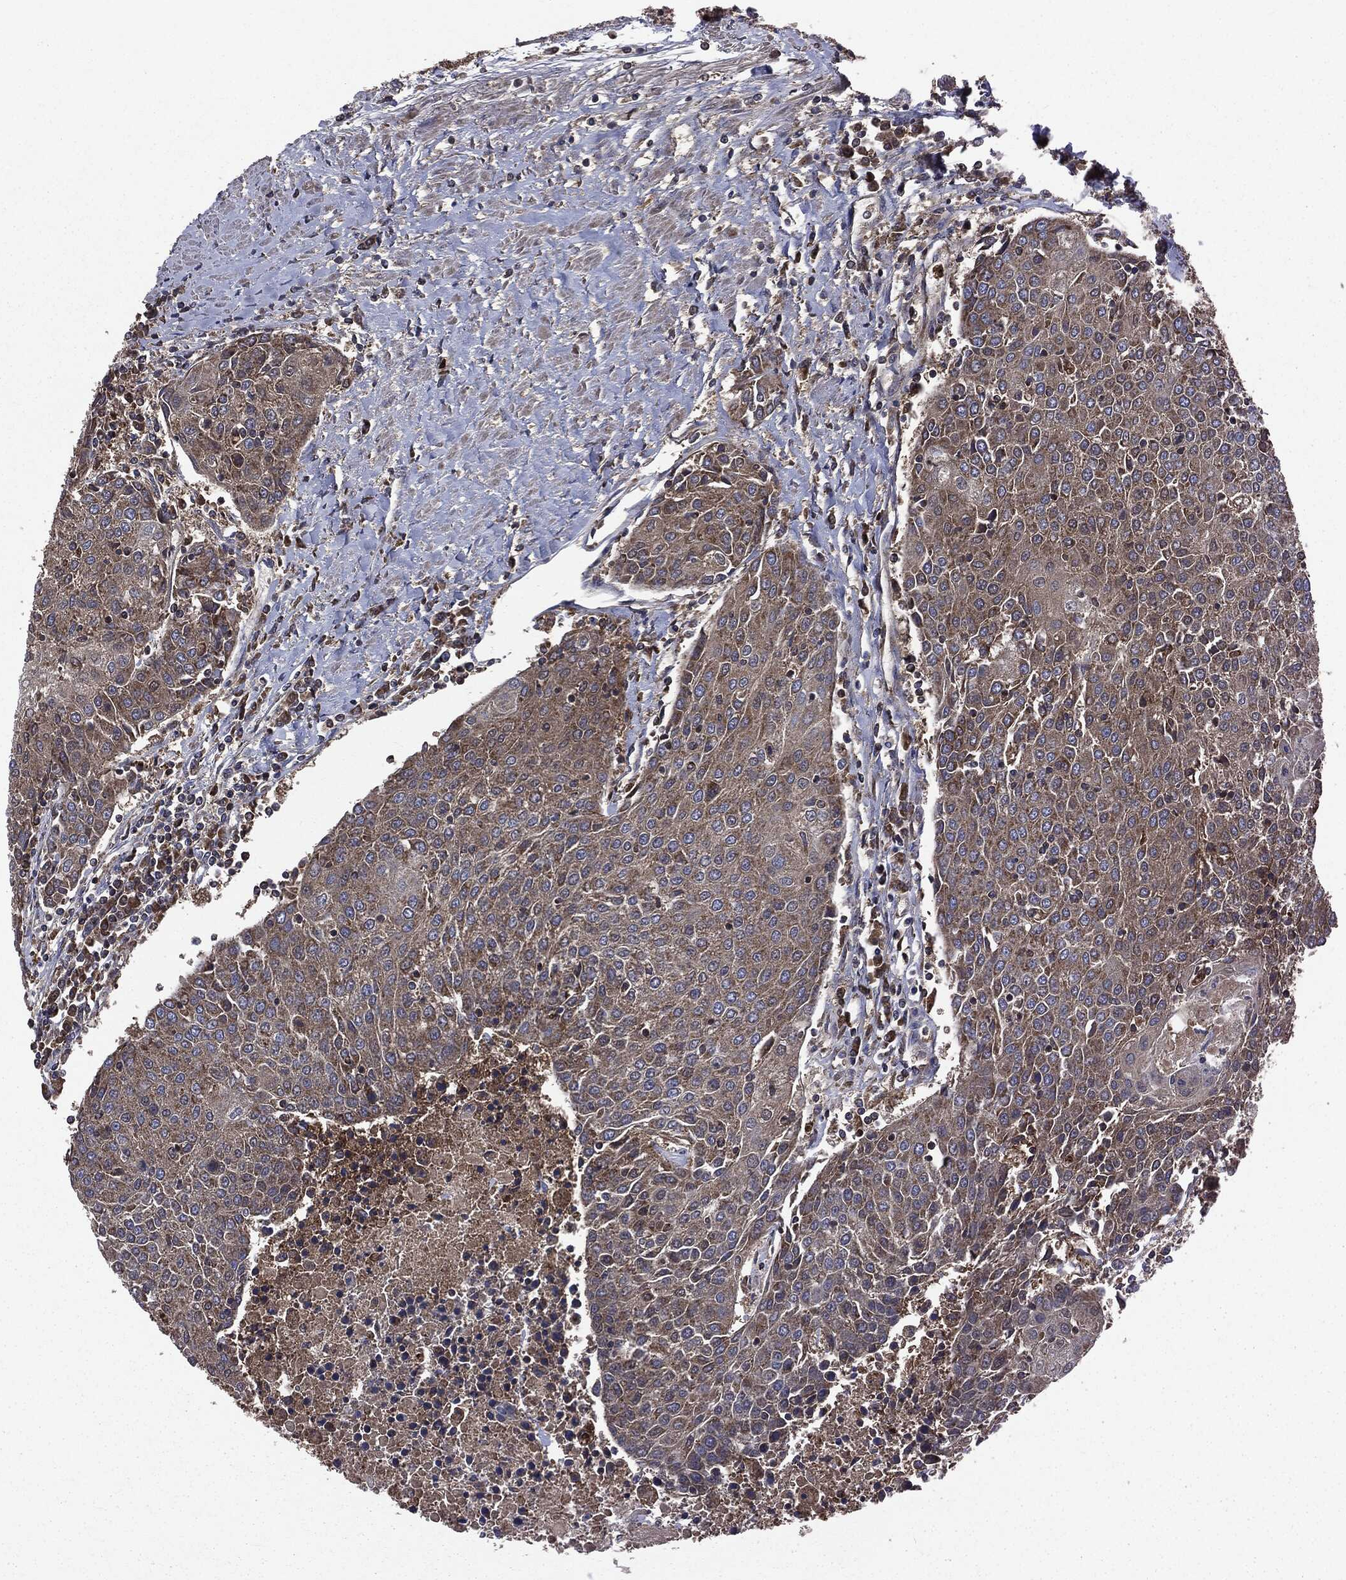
{"staining": {"intensity": "weak", "quantity": "25%-75%", "location": "cytoplasmic/membranous"}, "tissue": "urothelial cancer", "cell_type": "Tumor cells", "image_type": "cancer", "snomed": [{"axis": "morphology", "description": "Urothelial carcinoma, High grade"}, {"axis": "topography", "description": "Urinary bladder"}], "caption": "Urothelial cancer was stained to show a protein in brown. There is low levels of weak cytoplasmic/membranous expression in approximately 25%-75% of tumor cells. (DAB IHC with brightfield microscopy, high magnification).", "gene": "MAPK6", "patient": {"sex": "female", "age": 85}}